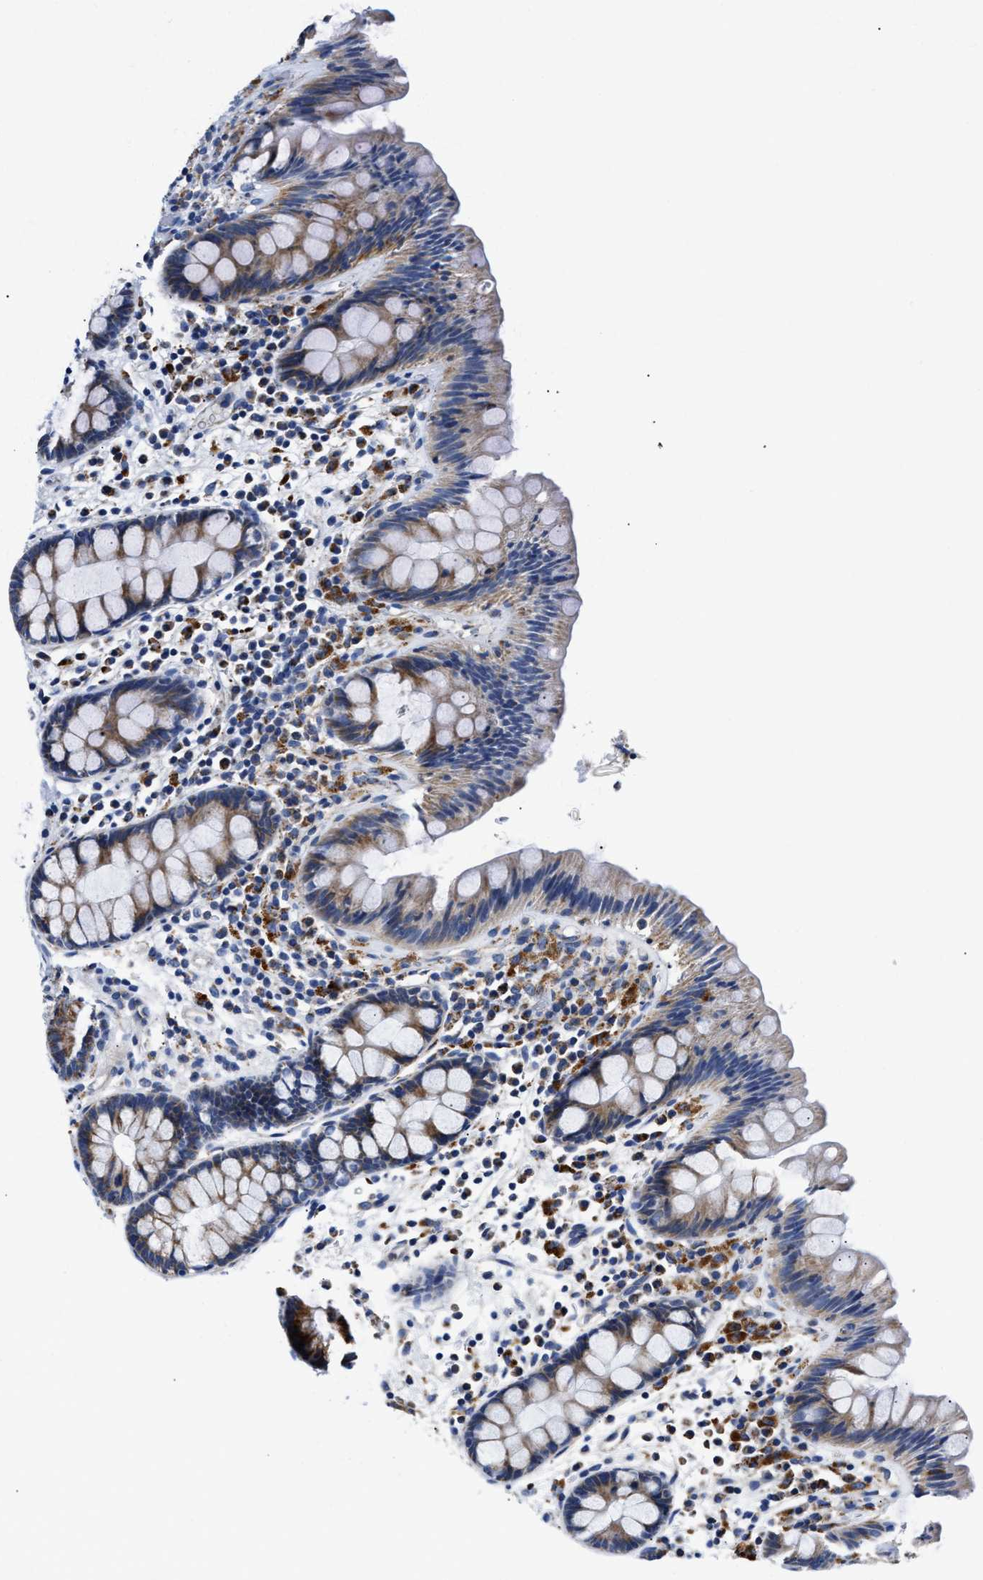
{"staining": {"intensity": "weak", "quantity": ">75%", "location": "cytoplasmic/membranous"}, "tissue": "colon", "cell_type": "Endothelial cells", "image_type": "normal", "snomed": [{"axis": "morphology", "description": "Normal tissue, NOS"}, {"axis": "topography", "description": "Colon"}], "caption": "Immunohistochemical staining of benign human colon demonstrates >75% levels of weak cytoplasmic/membranous protein staining in approximately >75% of endothelial cells. Nuclei are stained in blue.", "gene": "ACADVL", "patient": {"sex": "female", "age": 80}}